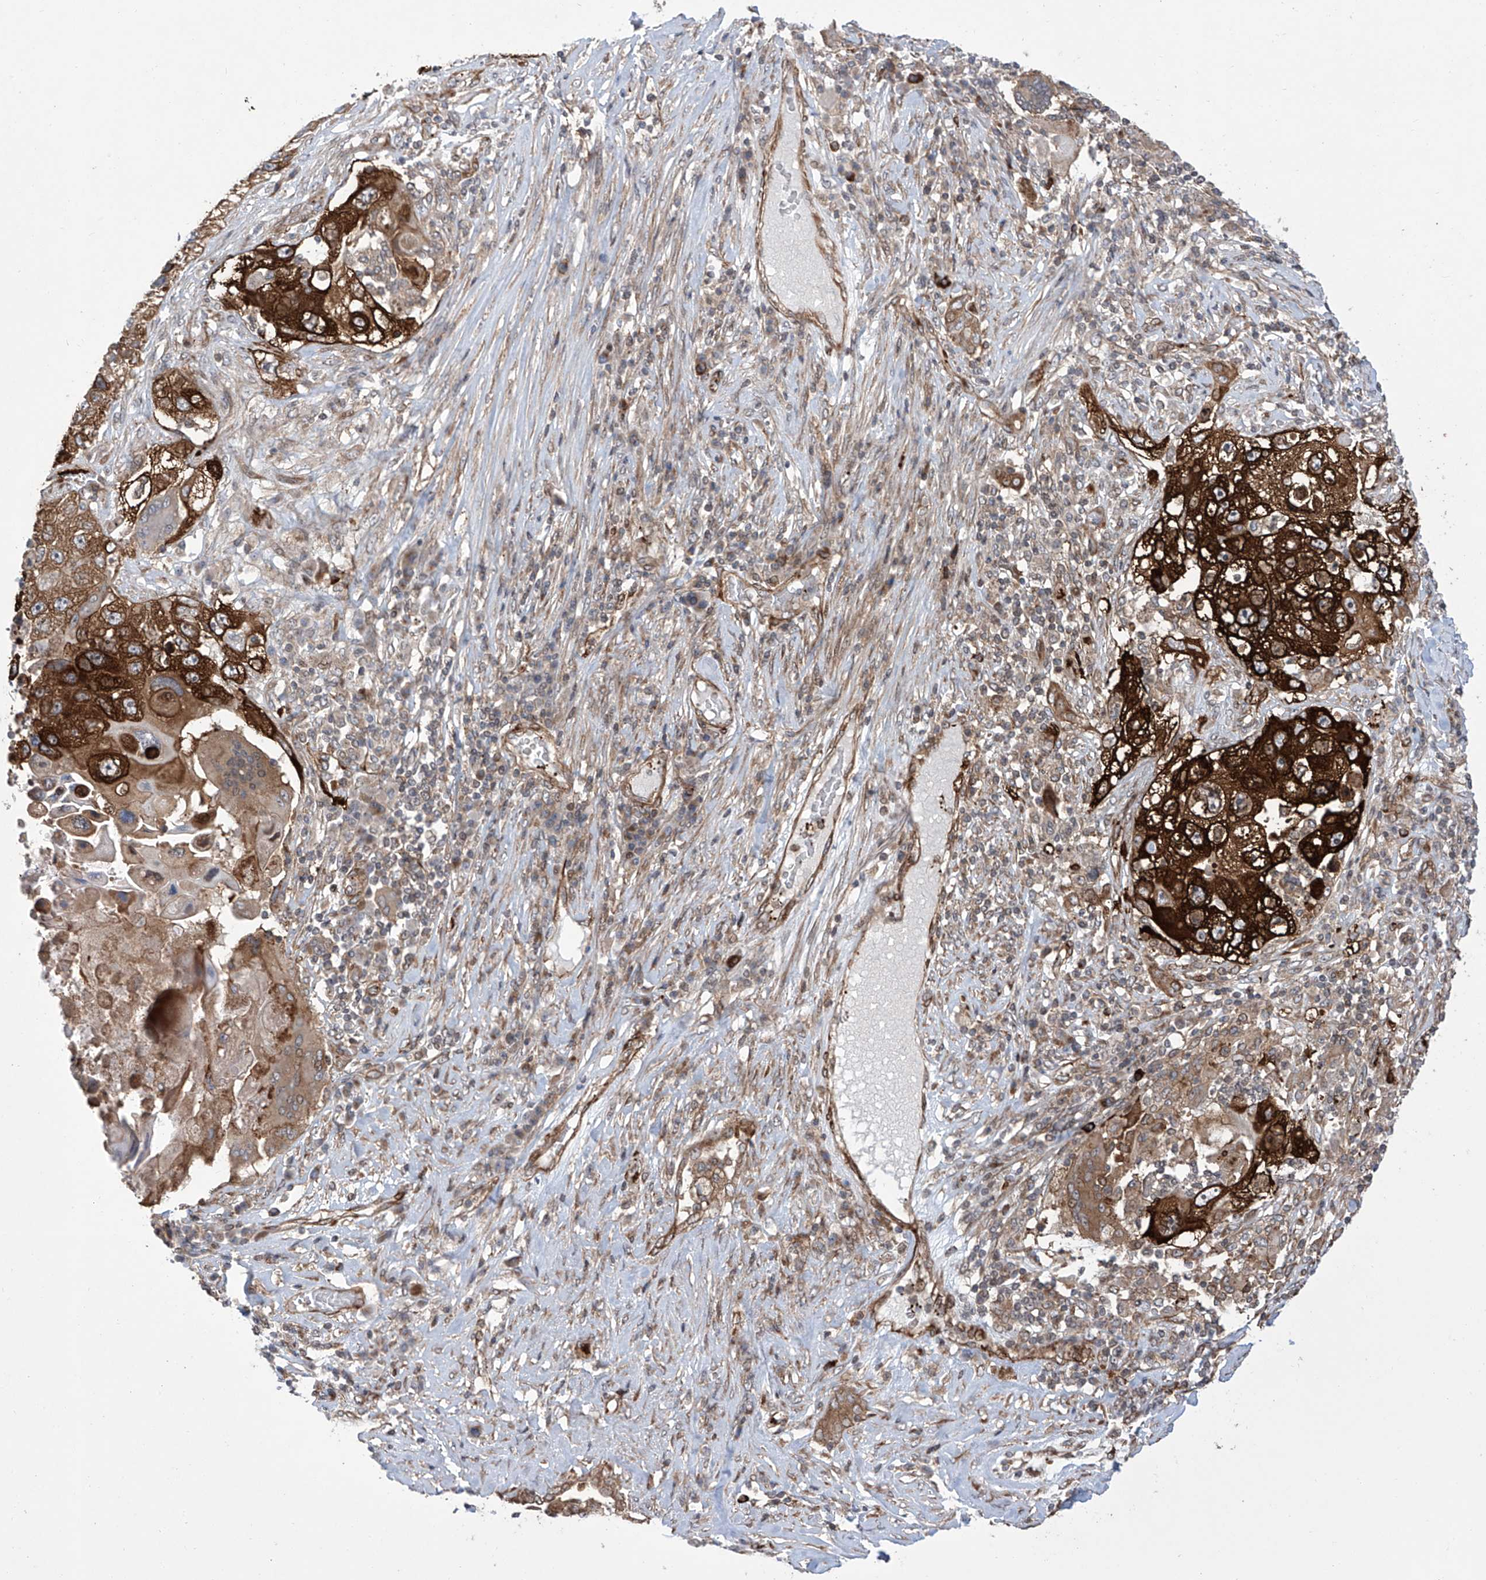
{"staining": {"intensity": "strong", "quantity": ">75%", "location": "cytoplasmic/membranous"}, "tissue": "lung cancer", "cell_type": "Tumor cells", "image_type": "cancer", "snomed": [{"axis": "morphology", "description": "Squamous cell carcinoma, NOS"}, {"axis": "topography", "description": "Lung"}], "caption": "Immunohistochemical staining of human lung cancer displays strong cytoplasmic/membranous protein expression in about >75% of tumor cells. The staining is performed using DAB (3,3'-diaminobenzidine) brown chromogen to label protein expression. The nuclei are counter-stained blue using hematoxylin.", "gene": "APAF1", "patient": {"sex": "male", "age": 61}}